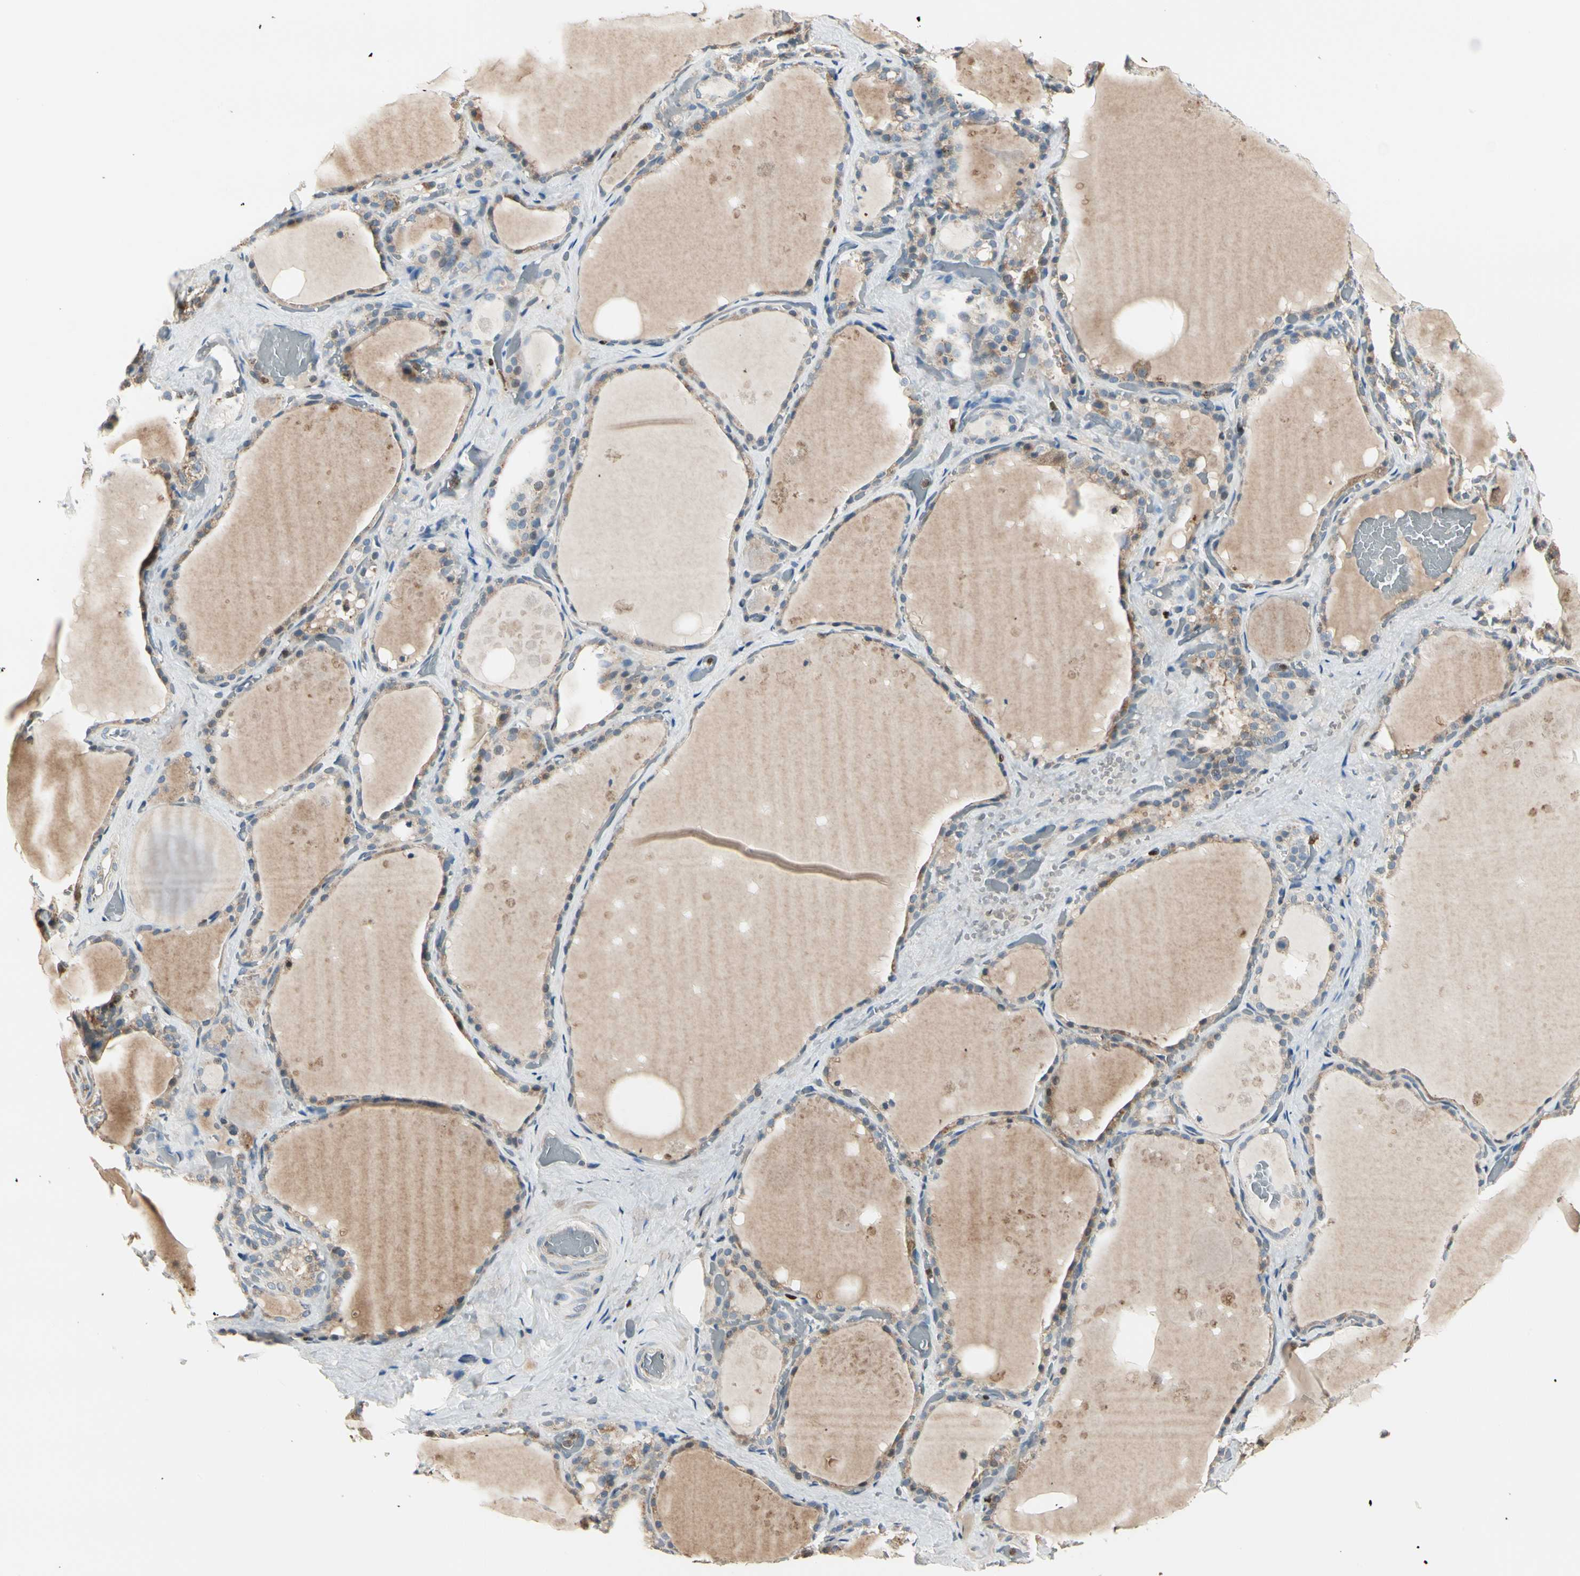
{"staining": {"intensity": "moderate", "quantity": "<25%", "location": "cytoplasmic/membranous"}, "tissue": "thyroid gland", "cell_type": "Glandular cells", "image_type": "normal", "snomed": [{"axis": "morphology", "description": "Normal tissue, NOS"}, {"axis": "topography", "description": "Thyroid gland"}], "caption": "Moderate cytoplasmic/membranous protein positivity is seen in about <25% of glandular cells in thyroid gland. (DAB (3,3'-diaminobenzidine) = brown stain, brightfield microscopy at high magnification).", "gene": "IP6K2", "patient": {"sex": "male", "age": 61}}